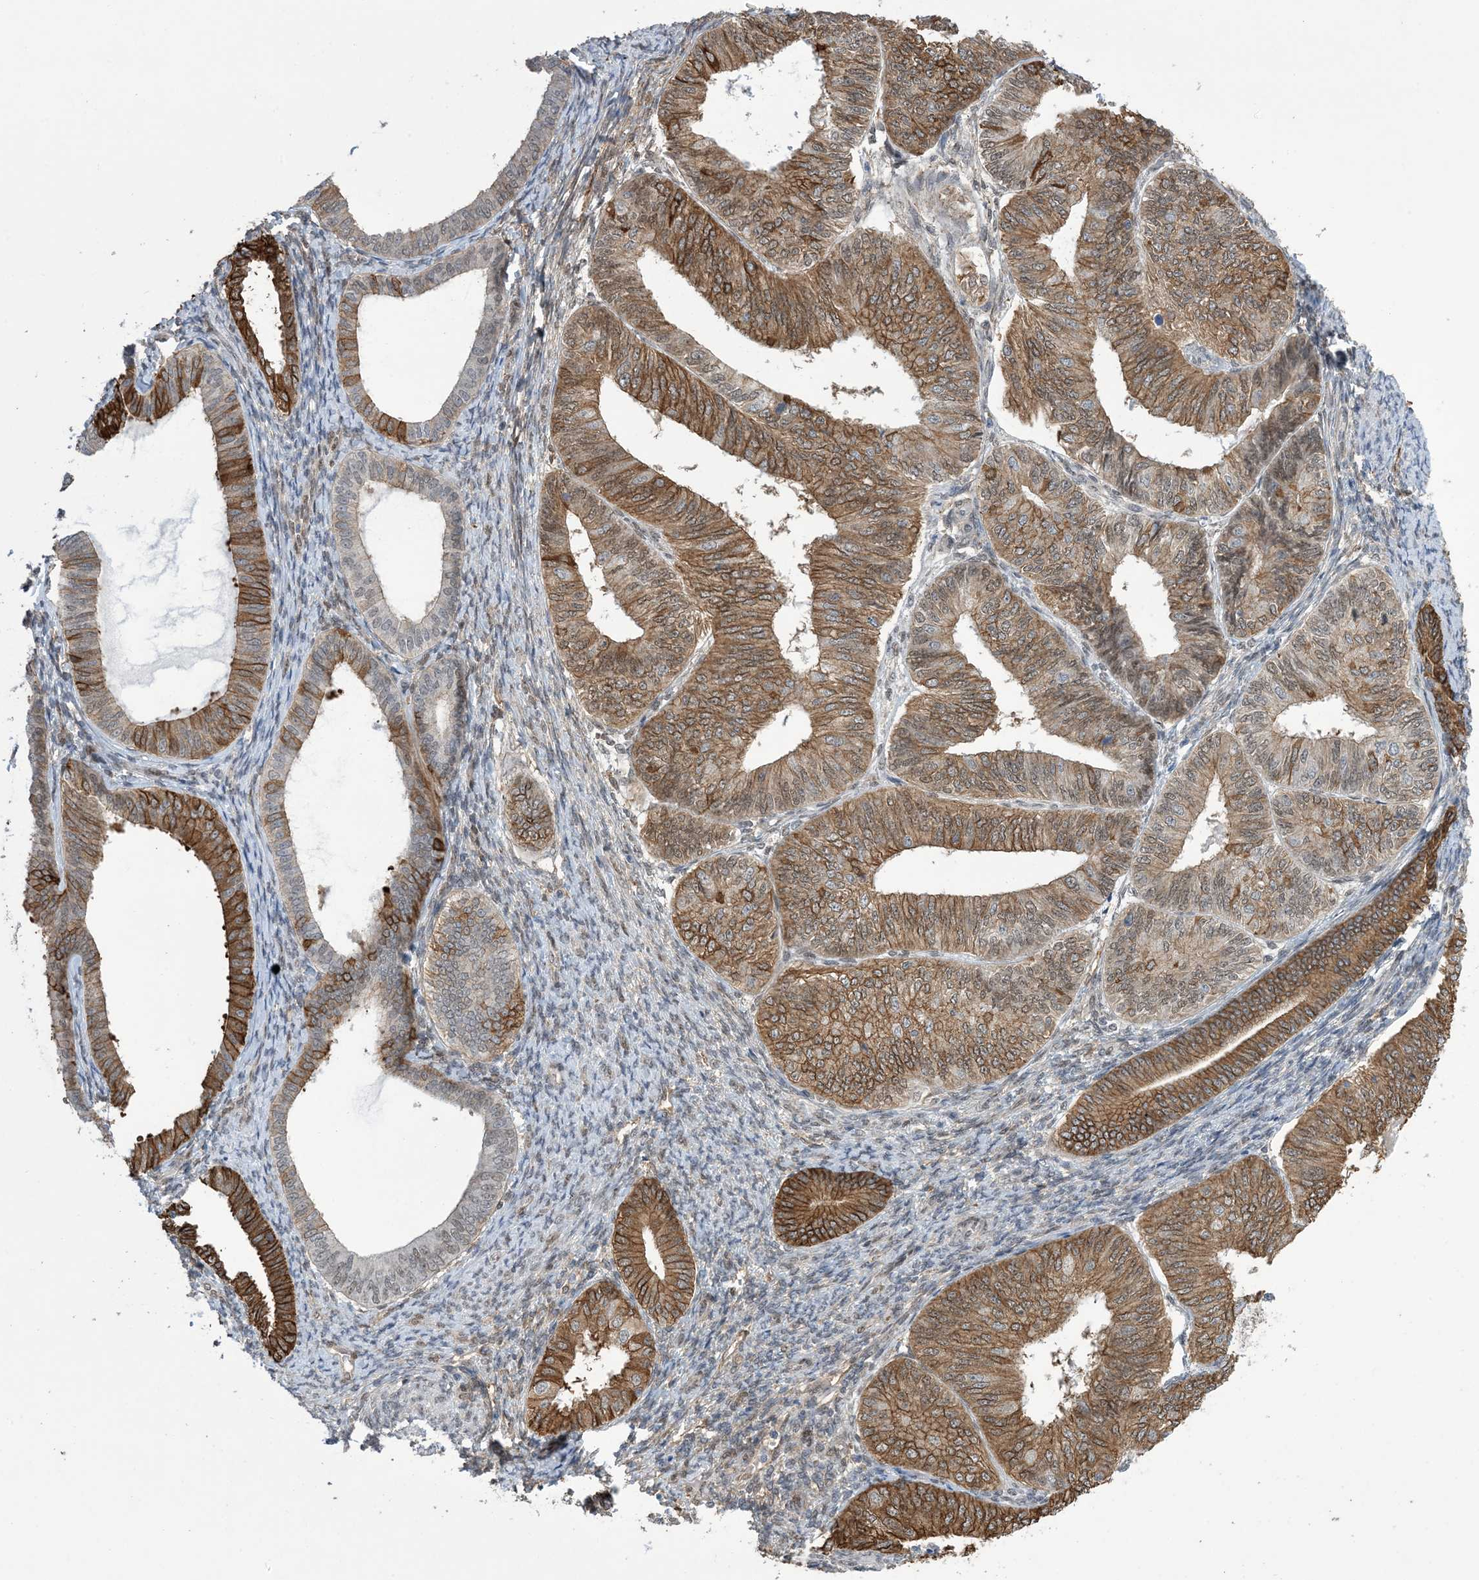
{"staining": {"intensity": "moderate", "quantity": ">75%", "location": "cytoplasmic/membranous"}, "tissue": "endometrial cancer", "cell_type": "Tumor cells", "image_type": "cancer", "snomed": [{"axis": "morphology", "description": "Adenocarcinoma, NOS"}, {"axis": "topography", "description": "Endometrium"}], "caption": "This micrograph shows immunohistochemistry (IHC) staining of adenocarcinoma (endometrial), with medium moderate cytoplasmic/membranous expression in approximately >75% of tumor cells.", "gene": "ZNF8", "patient": {"sex": "female", "age": 58}}